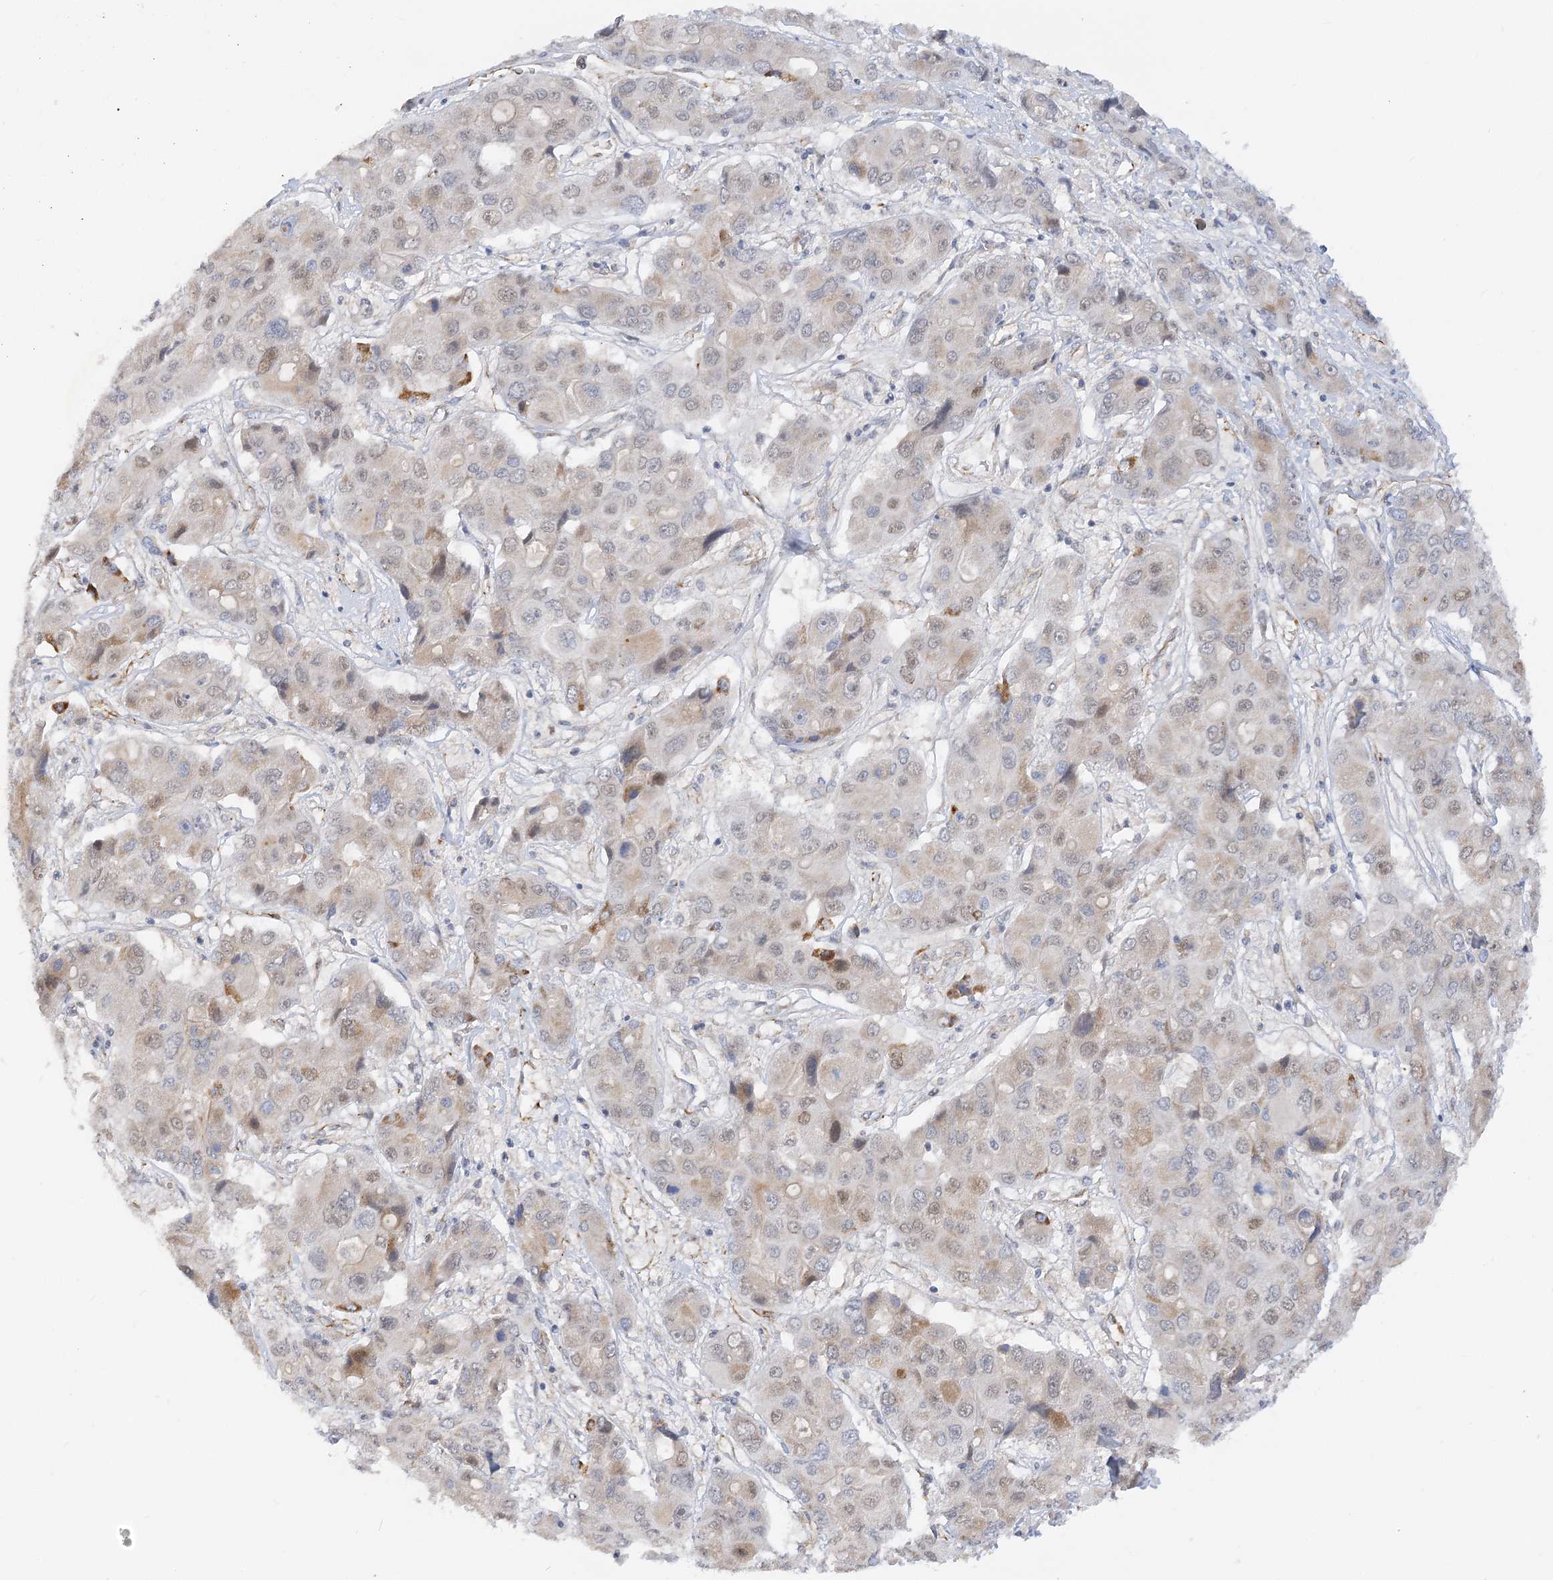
{"staining": {"intensity": "weak", "quantity": "25%-75%", "location": "cytoplasmic/membranous,nuclear"}, "tissue": "liver cancer", "cell_type": "Tumor cells", "image_type": "cancer", "snomed": [{"axis": "morphology", "description": "Cholangiocarcinoma"}, {"axis": "topography", "description": "Liver"}], "caption": "The photomicrograph demonstrates staining of liver cancer (cholangiocarcinoma), revealing weak cytoplasmic/membranous and nuclear protein positivity (brown color) within tumor cells.", "gene": "NELL2", "patient": {"sex": "male", "age": 67}}